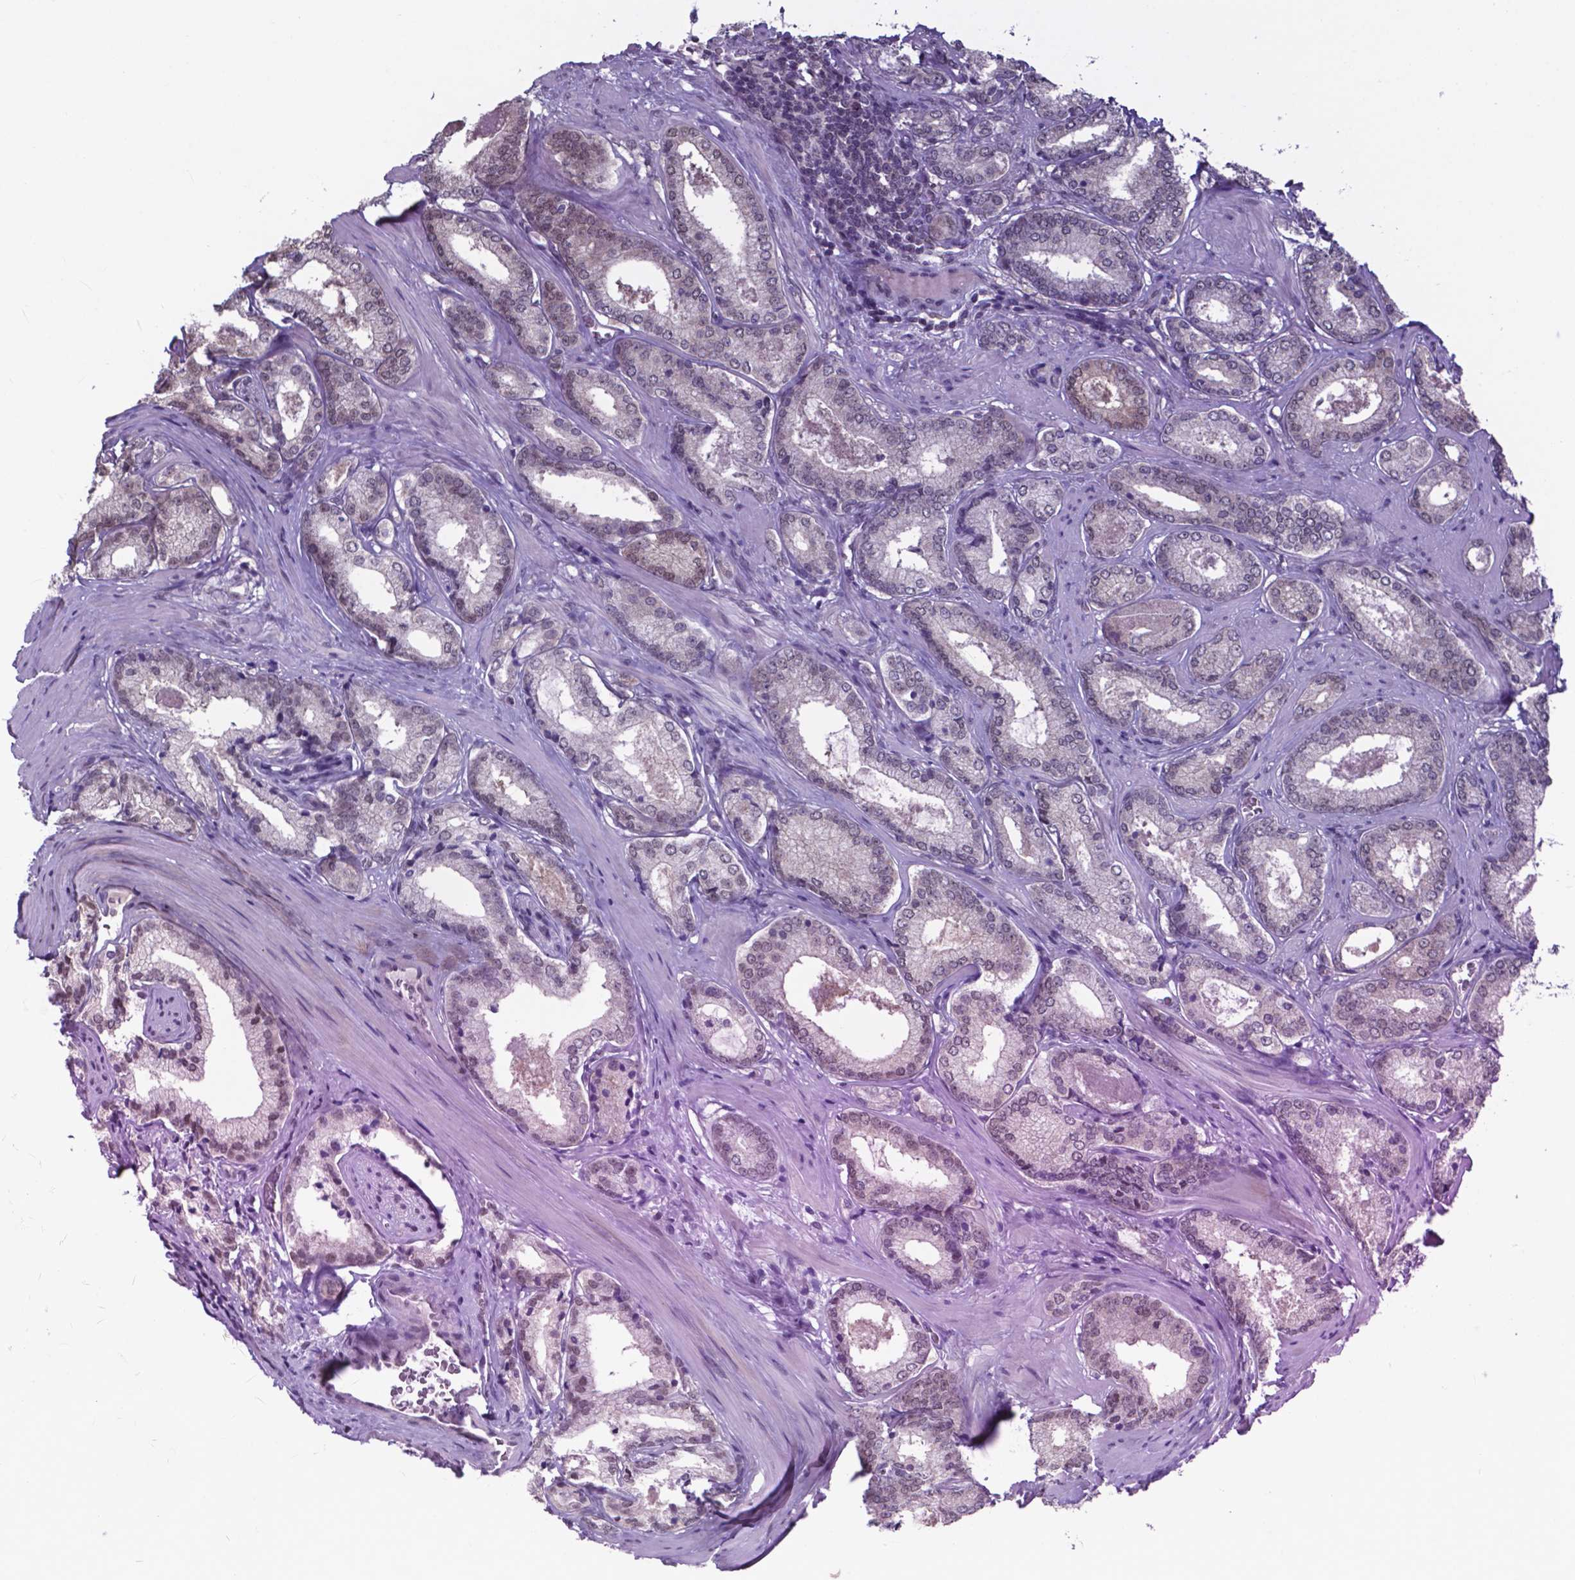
{"staining": {"intensity": "weak", "quantity": "<25%", "location": "nuclear"}, "tissue": "prostate cancer", "cell_type": "Tumor cells", "image_type": "cancer", "snomed": [{"axis": "morphology", "description": "Adenocarcinoma, Low grade"}, {"axis": "topography", "description": "Prostate"}], "caption": "The image exhibits no staining of tumor cells in prostate cancer. (Stains: DAB immunohistochemistry with hematoxylin counter stain, Microscopy: brightfield microscopy at high magnification).", "gene": "UBA1", "patient": {"sex": "male", "age": 56}}